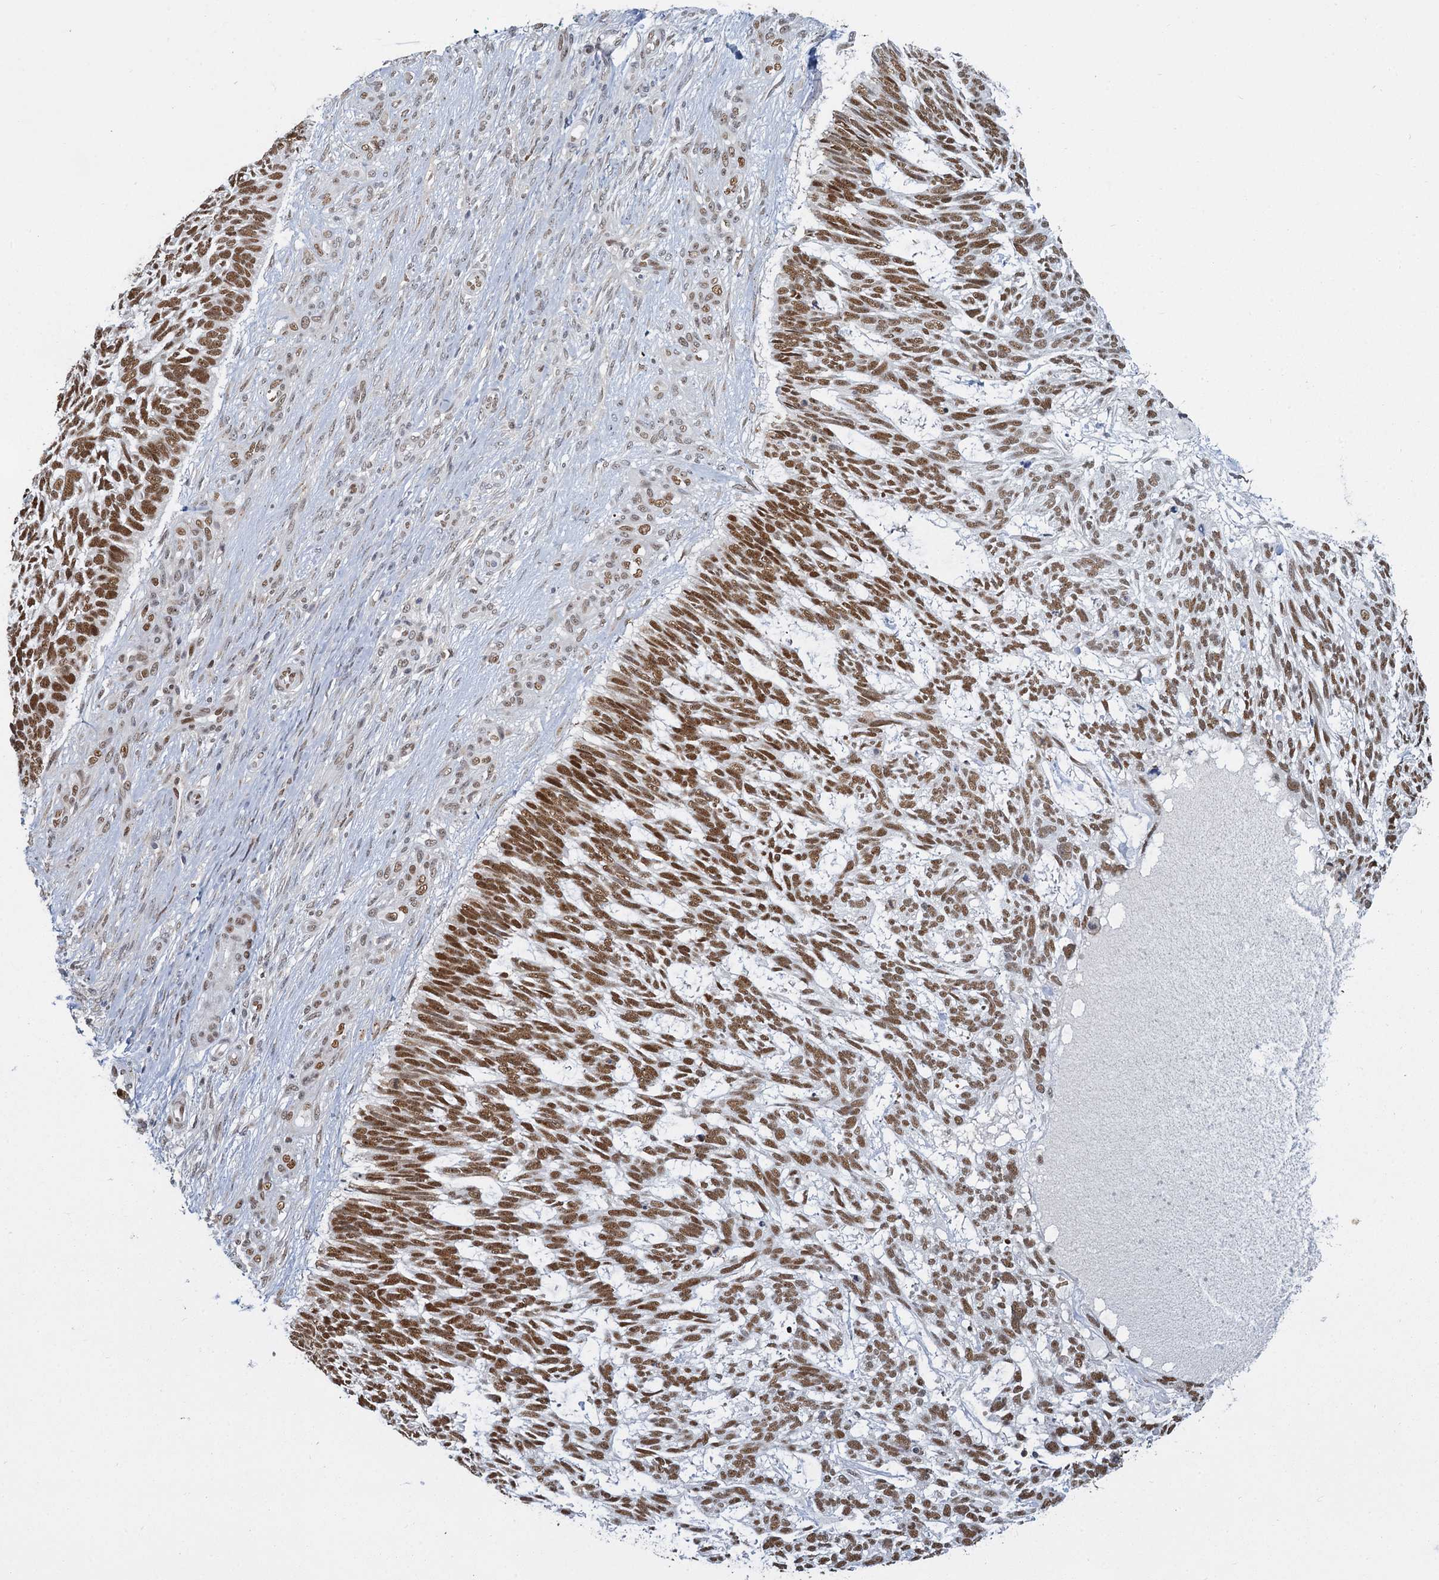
{"staining": {"intensity": "strong", "quantity": ">75%", "location": "nuclear"}, "tissue": "skin cancer", "cell_type": "Tumor cells", "image_type": "cancer", "snomed": [{"axis": "morphology", "description": "Basal cell carcinoma"}, {"axis": "topography", "description": "Skin"}], "caption": "Protein expression analysis of skin cancer displays strong nuclear positivity in approximately >75% of tumor cells. The staining was performed using DAB (3,3'-diaminobenzidine) to visualize the protein expression in brown, while the nuclei were stained in blue with hematoxylin (Magnification: 20x).", "gene": "RPRD1A", "patient": {"sex": "male", "age": 88}}